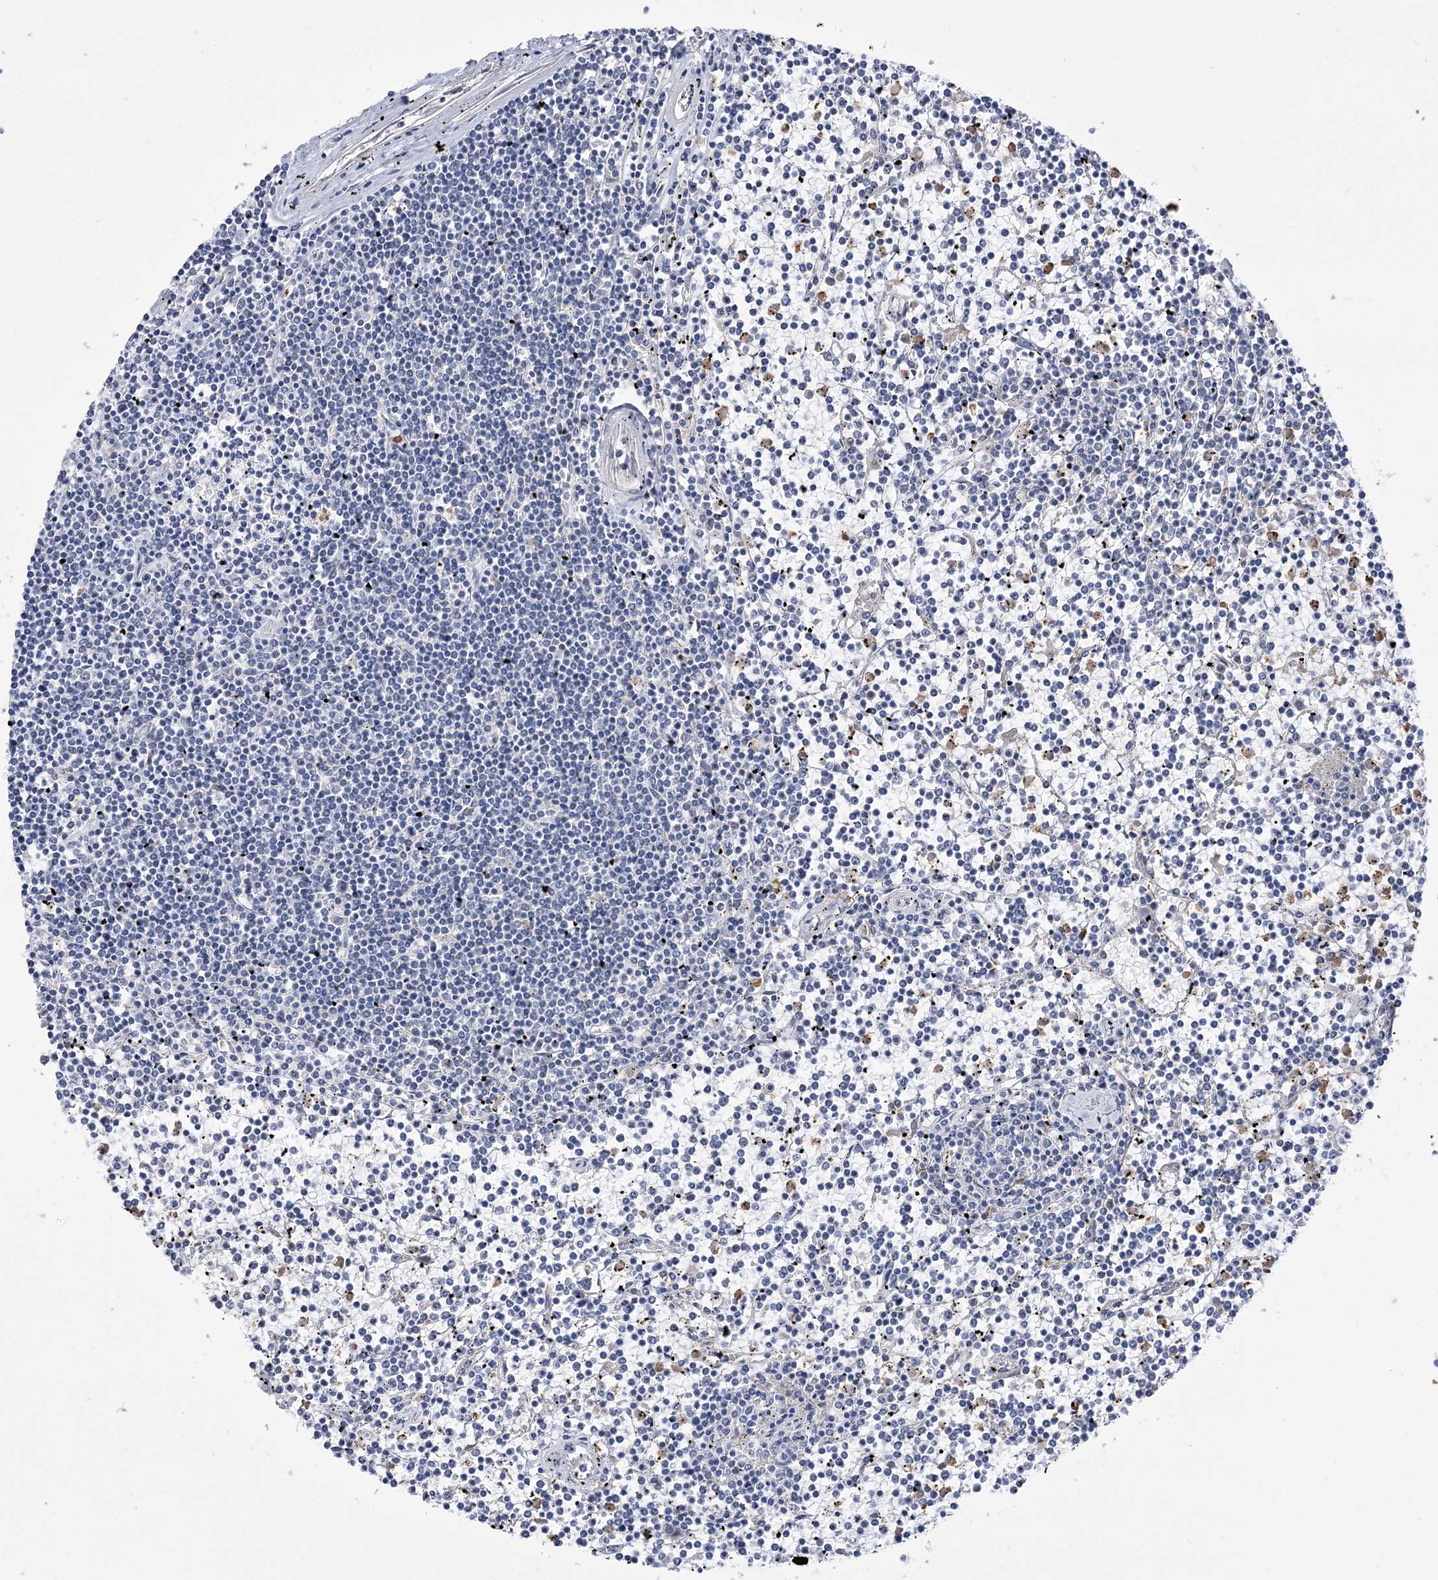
{"staining": {"intensity": "negative", "quantity": "none", "location": "none"}, "tissue": "lymphoma", "cell_type": "Tumor cells", "image_type": "cancer", "snomed": [{"axis": "morphology", "description": "Malignant lymphoma, non-Hodgkin's type, Low grade"}, {"axis": "topography", "description": "Spleen"}], "caption": "Tumor cells show no significant protein positivity in malignant lymphoma, non-Hodgkin's type (low-grade).", "gene": "SIAE", "patient": {"sex": "female", "age": 19}}